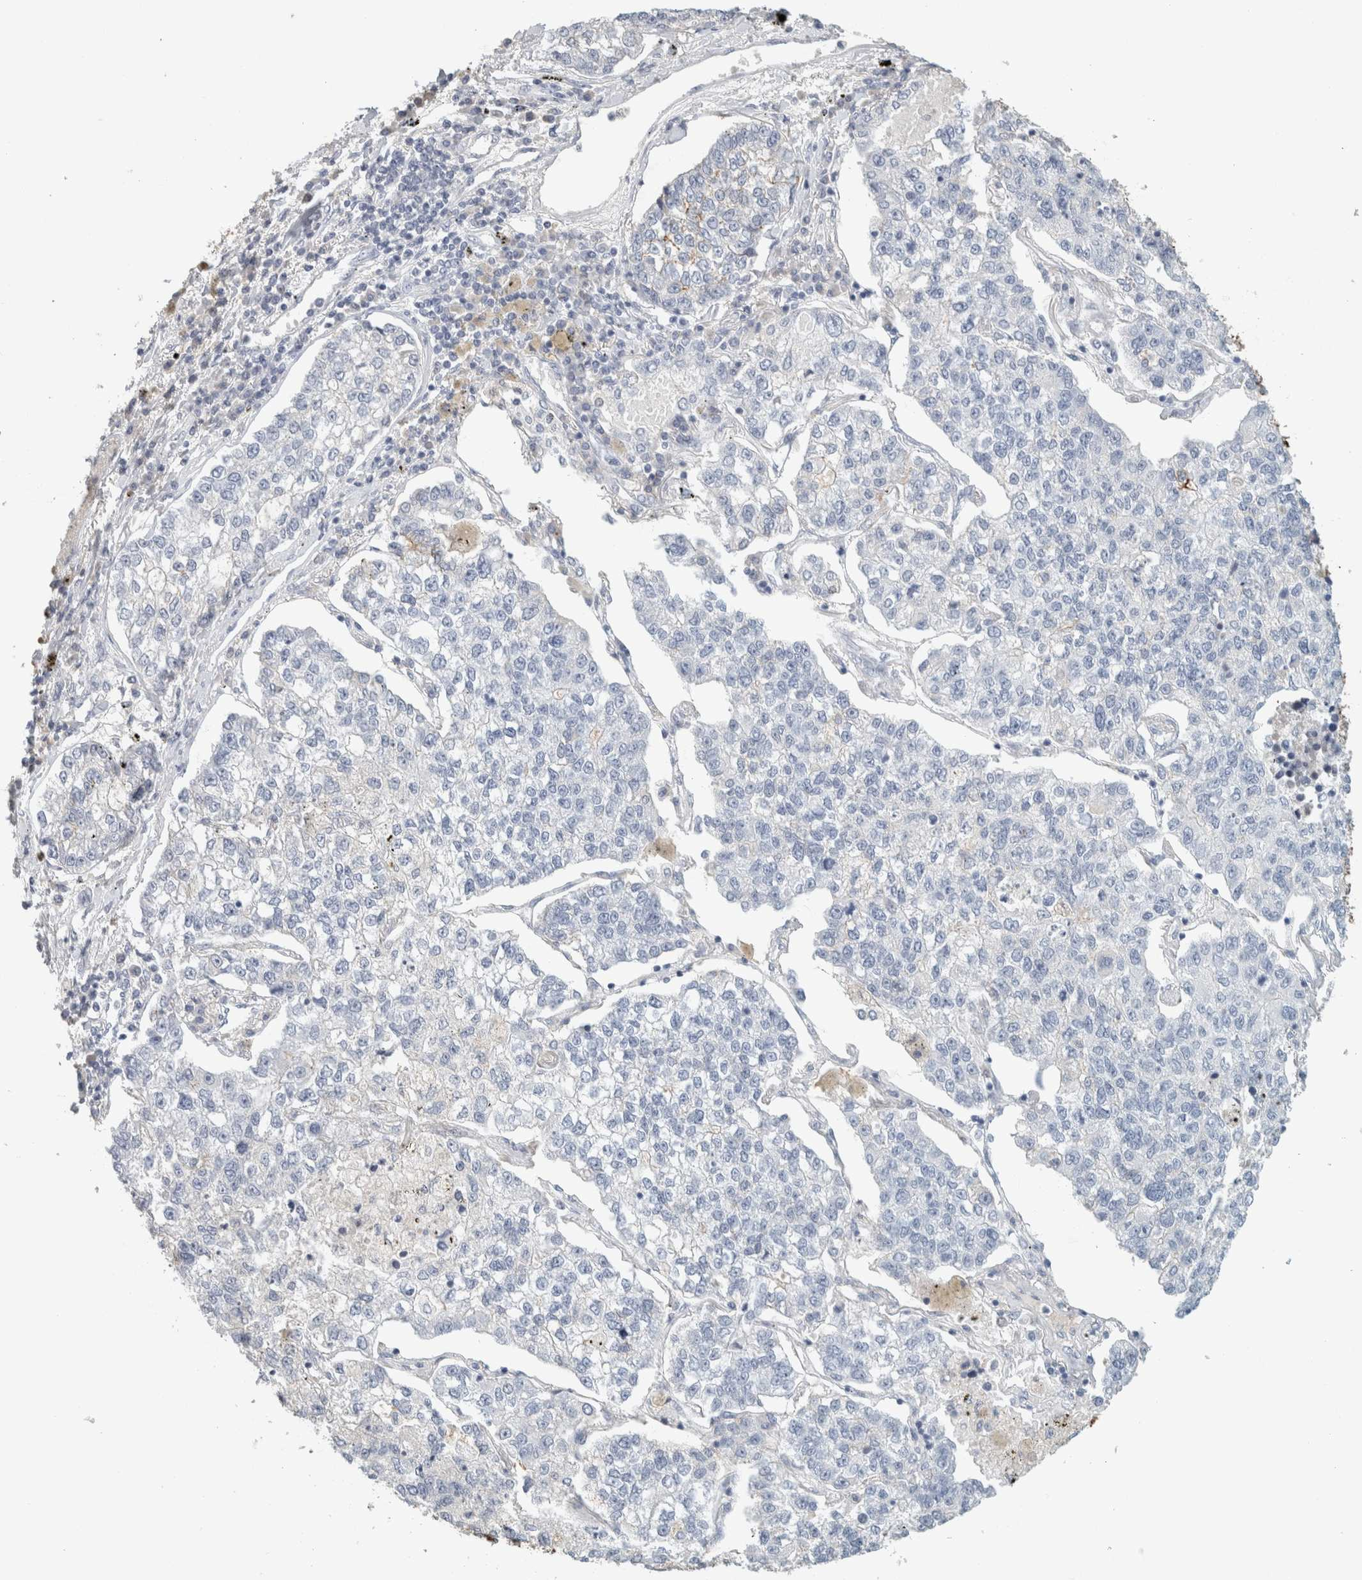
{"staining": {"intensity": "negative", "quantity": "none", "location": "none"}, "tissue": "lung cancer", "cell_type": "Tumor cells", "image_type": "cancer", "snomed": [{"axis": "morphology", "description": "Adenocarcinoma, NOS"}, {"axis": "topography", "description": "Lung"}], "caption": "High power microscopy photomicrograph of an IHC photomicrograph of lung adenocarcinoma, revealing no significant staining in tumor cells. (DAB immunohistochemistry, high magnification).", "gene": "TSPAN8", "patient": {"sex": "male", "age": 49}}